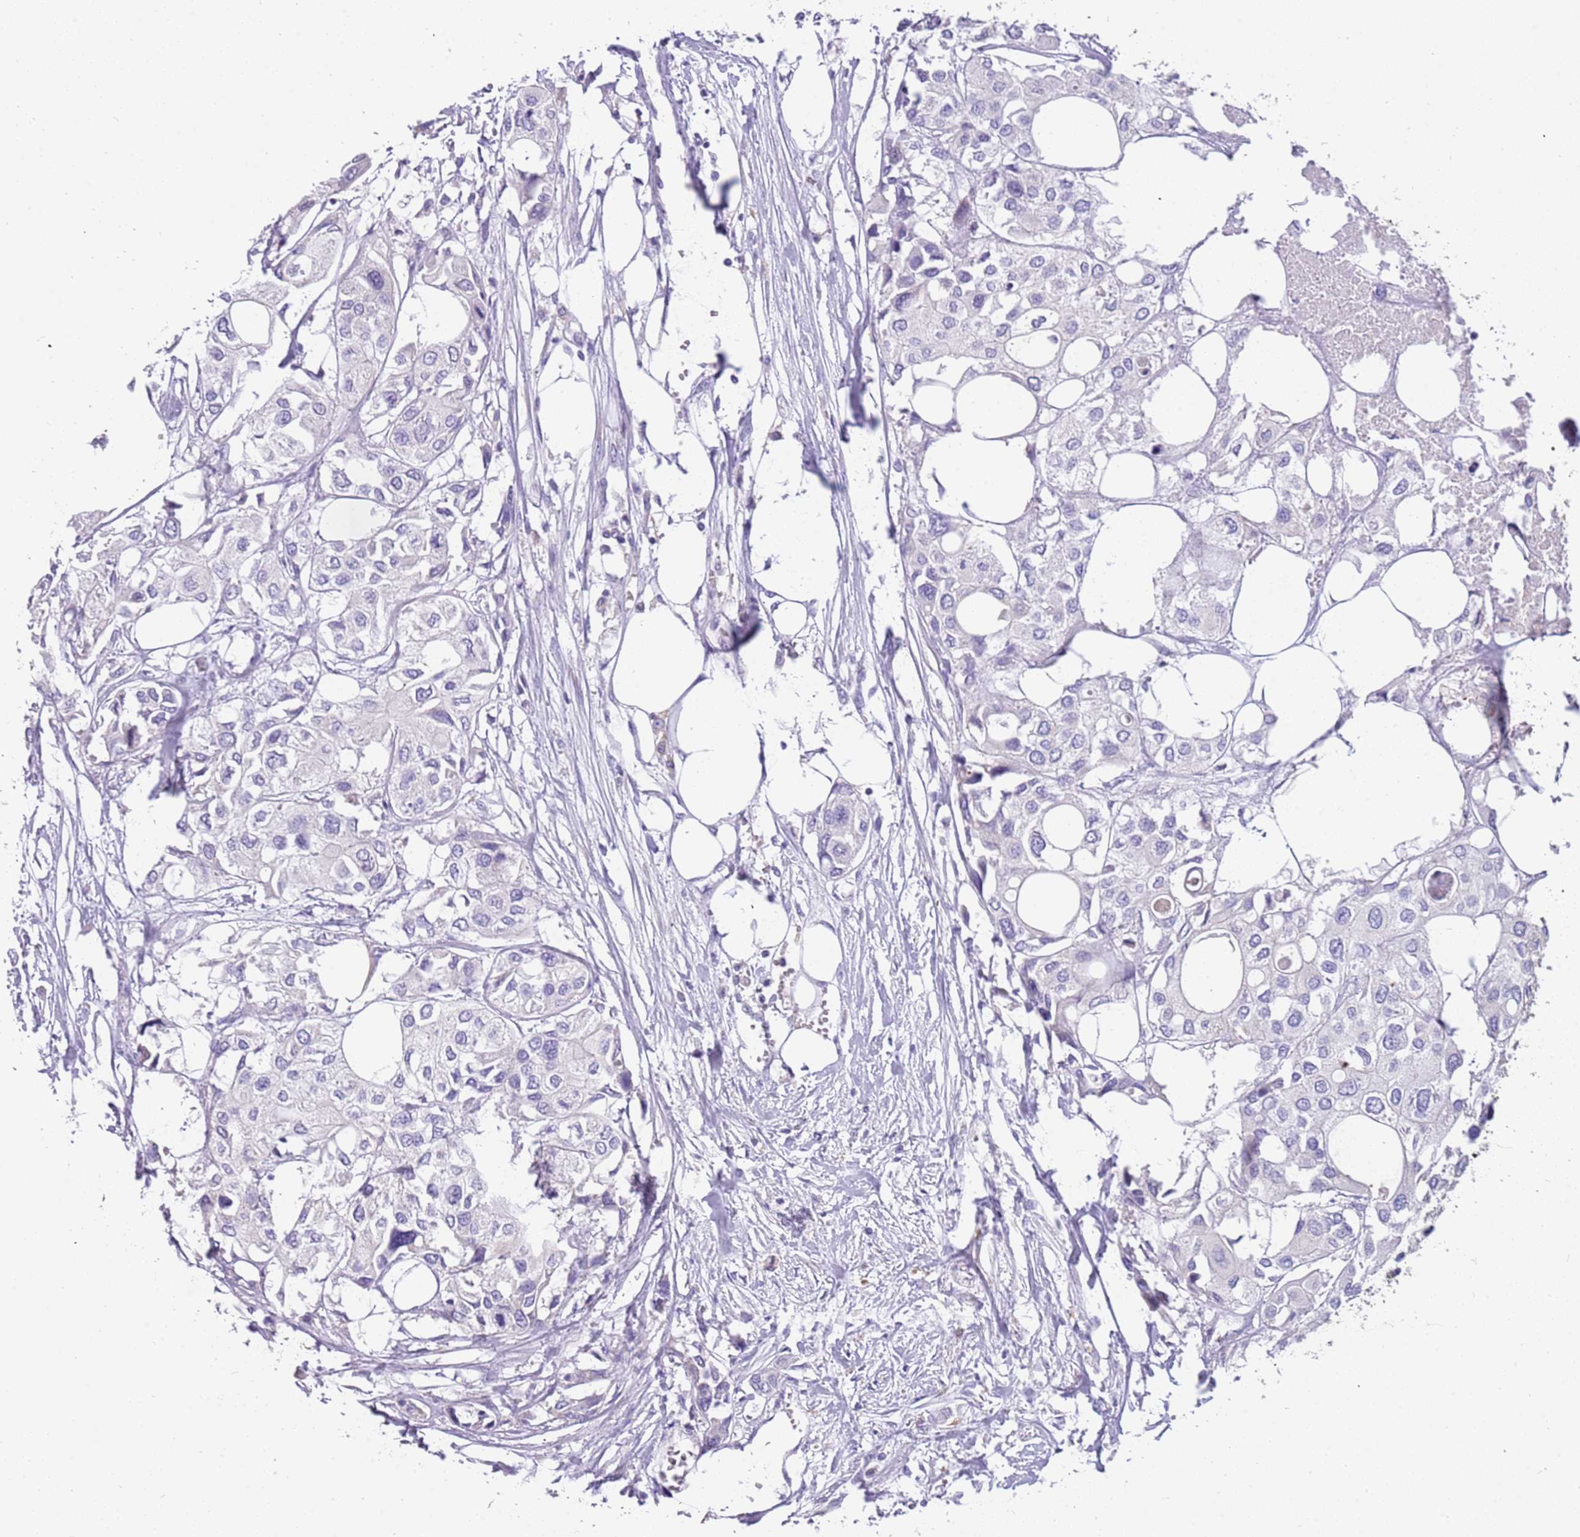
{"staining": {"intensity": "negative", "quantity": "none", "location": "none"}, "tissue": "urothelial cancer", "cell_type": "Tumor cells", "image_type": "cancer", "snomed": [{"axis": "morphology", "description": "Urothelial carcinoma, High grade"}, {"axis": "topography", "description": "Urinary bladder"}], "caption": "Immunohistochemistry histopathology image of human high-grade urothelial carcinoma stained for a protein (brown), which shows no staining in tumor cells.", "gene": "RHCG", "patient": {"sex": "male", "age": 64}}